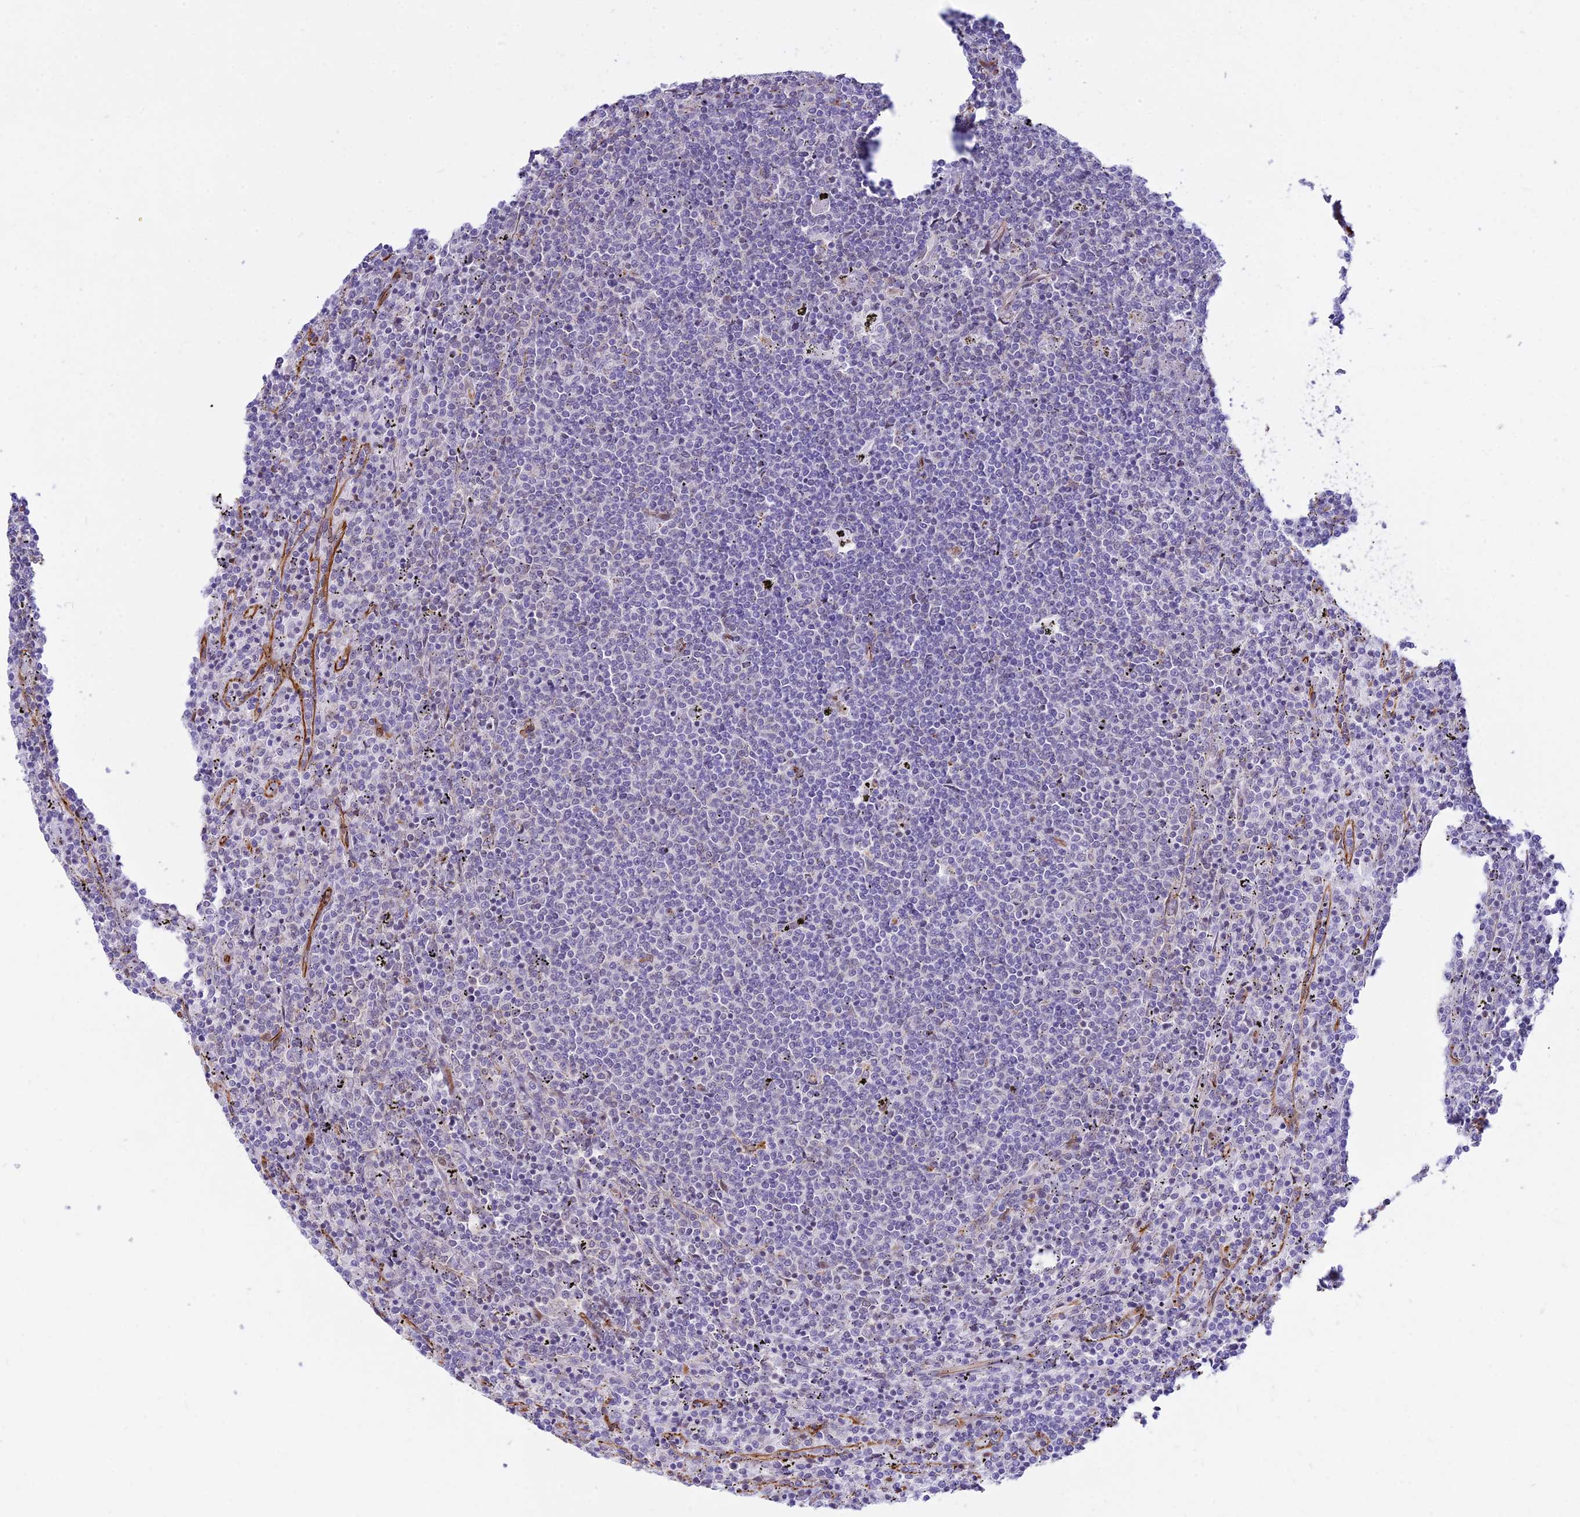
{"staining": {"intensity": "negative", "quantity": "none", "location": "none"}, "tissue": "lymphoma", "cell_type": "Tumor cells", "image_type": "cancer", "snomed": [{"axis": "morphology", "description": "Malignant lymphoma, non-Hodgkin's type, Low grade"}, {"axis": "topography", "description": "Spleen"}], "caption": "Histopathology image shows no protein staining in tumor cells of lymphoma tissue.", "gene": "SAPCD2", "patient": {"sex": "female", "age": 50}}